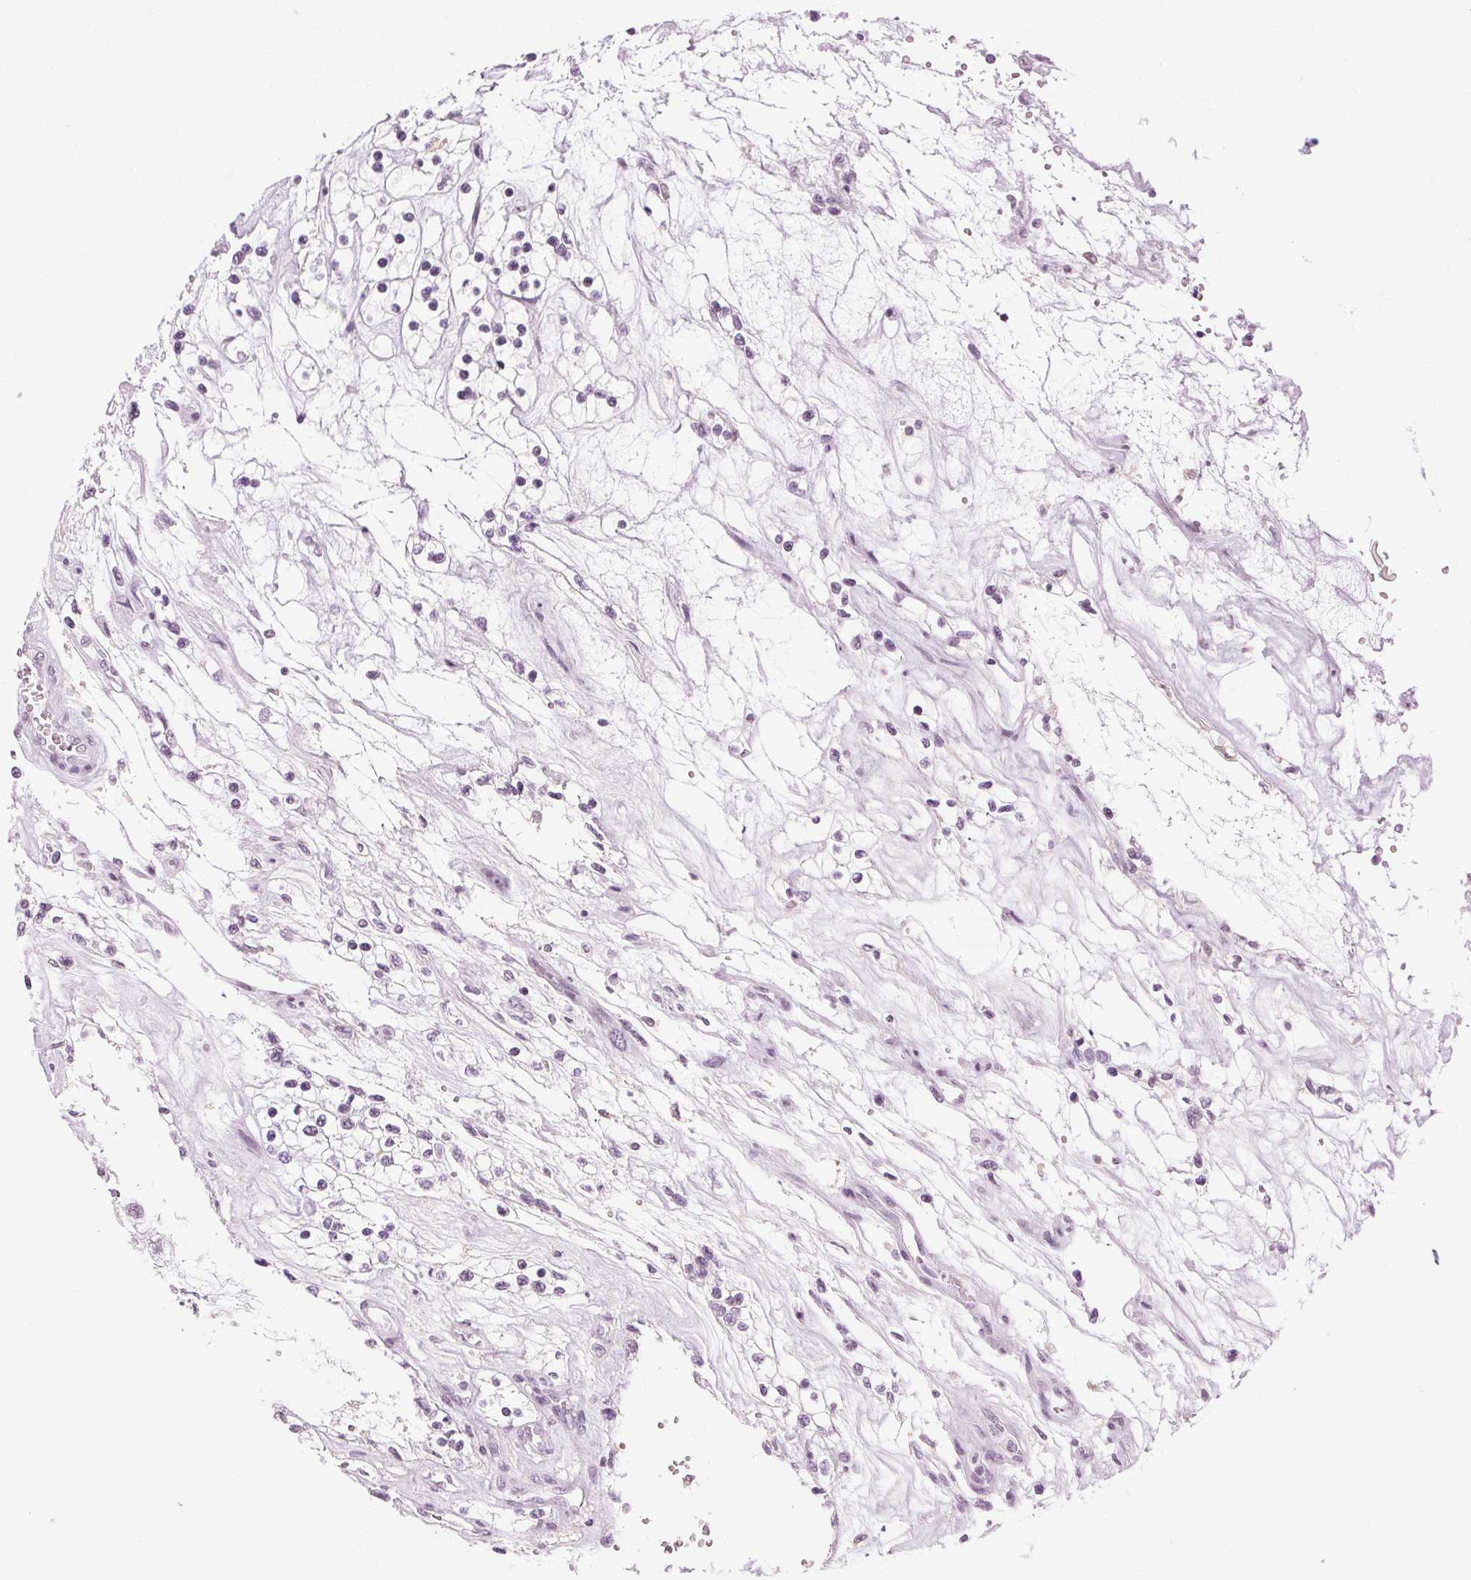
{"staining": {"intensity": "negative", "quantity": "none", "location": "none"}, "tissue": "renal cancer", "cell_type": "Tumor cells", "image_type": "cancer", "snomed": [{"axis": "morphology", "description": "Adenocarcinoma, NOS"}, {"axis": "topography", "description": "Kidney"}], "caption": "Immunohistochemical staining of adenocarcinoma (renal) reveals no significant positivity in tumor cells.", "gene": "AIF1L", "patient": {"sex": "female", "age": 69}}